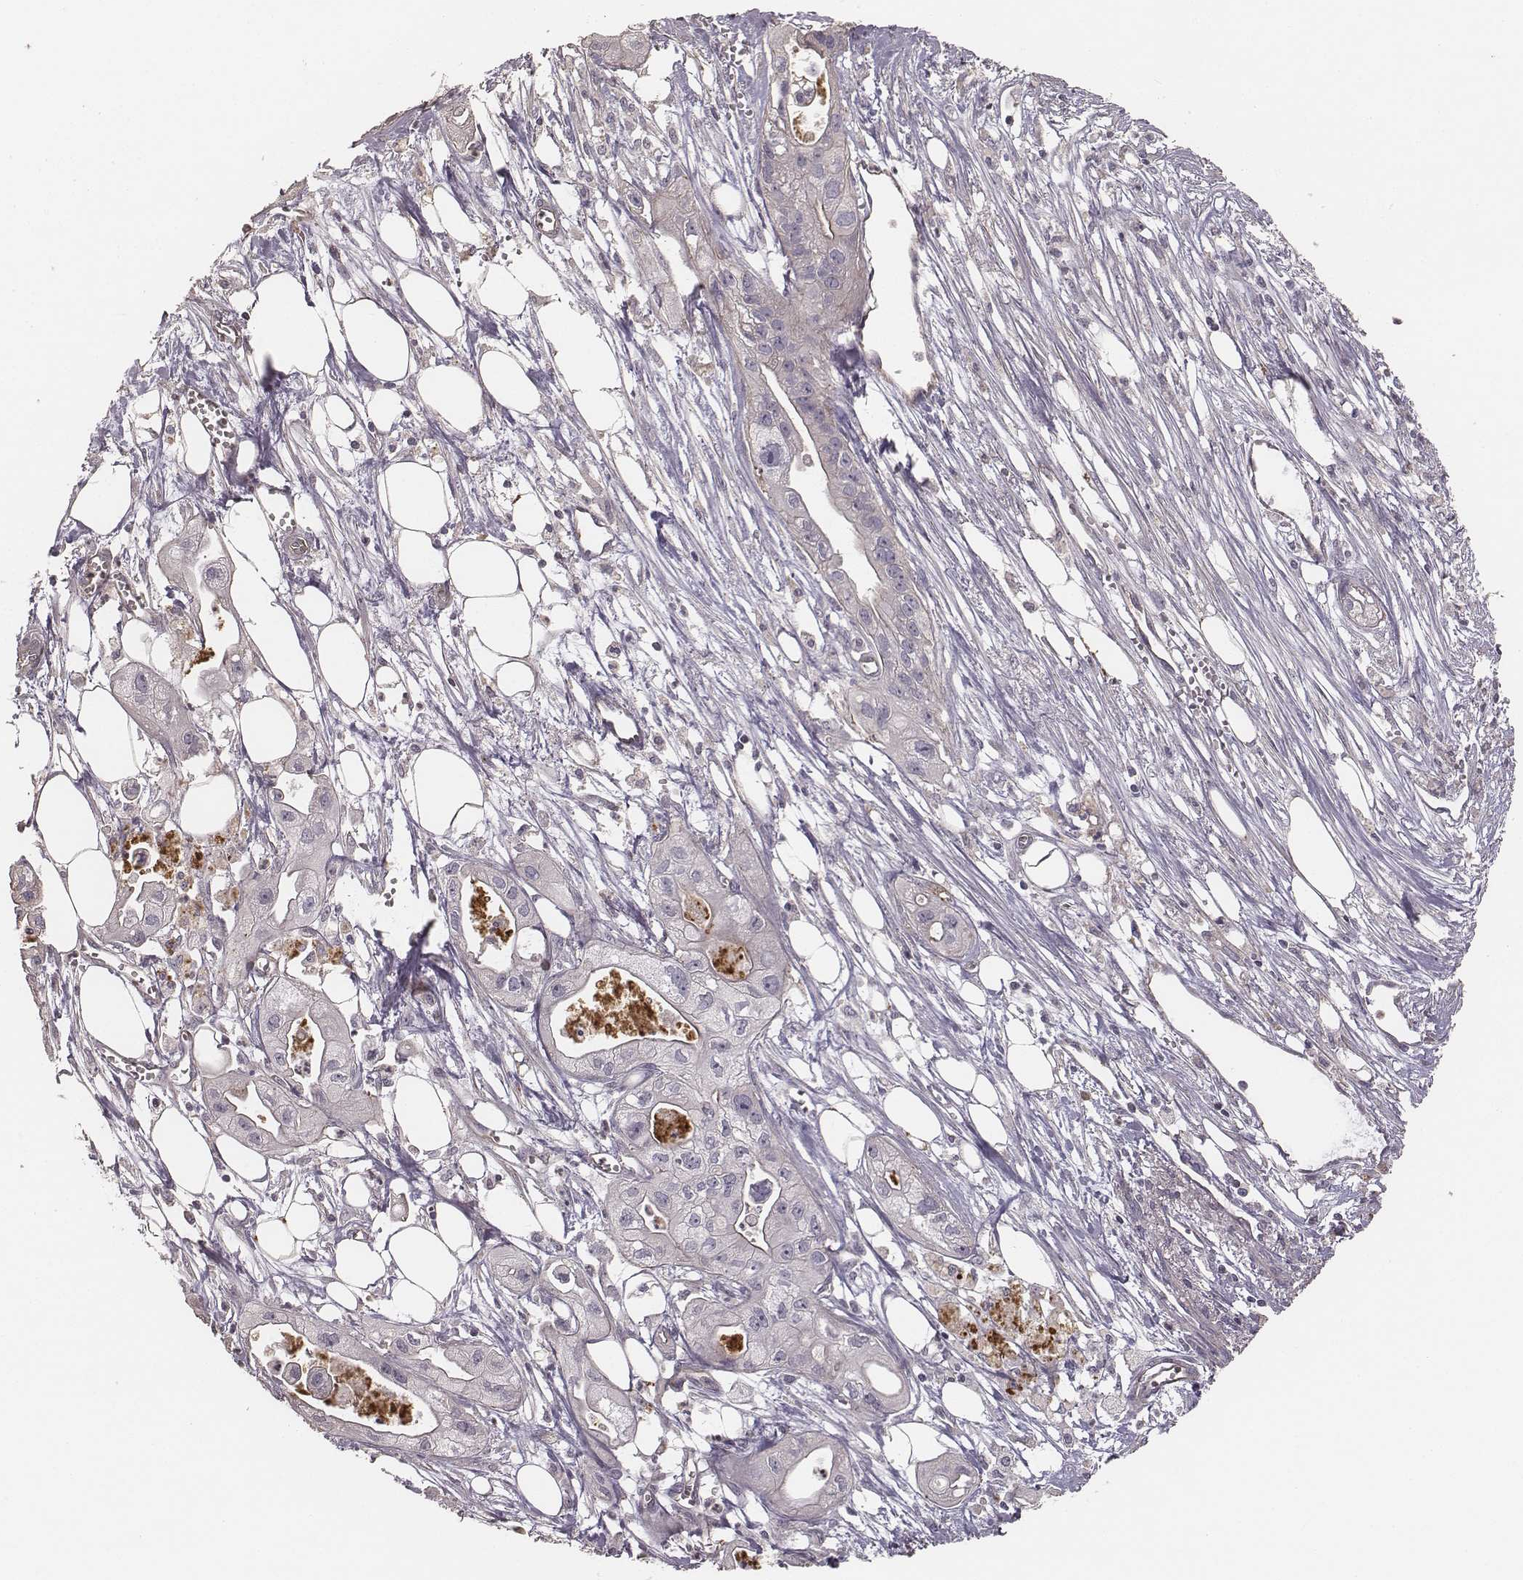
{"staining": {"intensity": "negative", "quantity": "none", "location": "none"}, "tissue": "pancreatic cancer", "cell_type": "Tumor cells", "image_type": "cancer", "snomed": [{"axis": "morphology", "description": "Adenocarcinoma, NOS"}, {"axis": "topography", "description": "Pancreas"}], "caption": "High magnification brightfield microscopy of pancreatic cancer stained with DAB (3,3'-diaminobenzidine) (brown) and counterstained with hematoxylin (blue): tumor cells show no significant positivity. Brightfield microscopy of IHC stained with DAB (3,3'-diaminobenzidine) (brown) and hematoxylin (blue), captured at high magnification.", "gene": "OTOGL", "patient": {"sex": "male", "age": 70}}